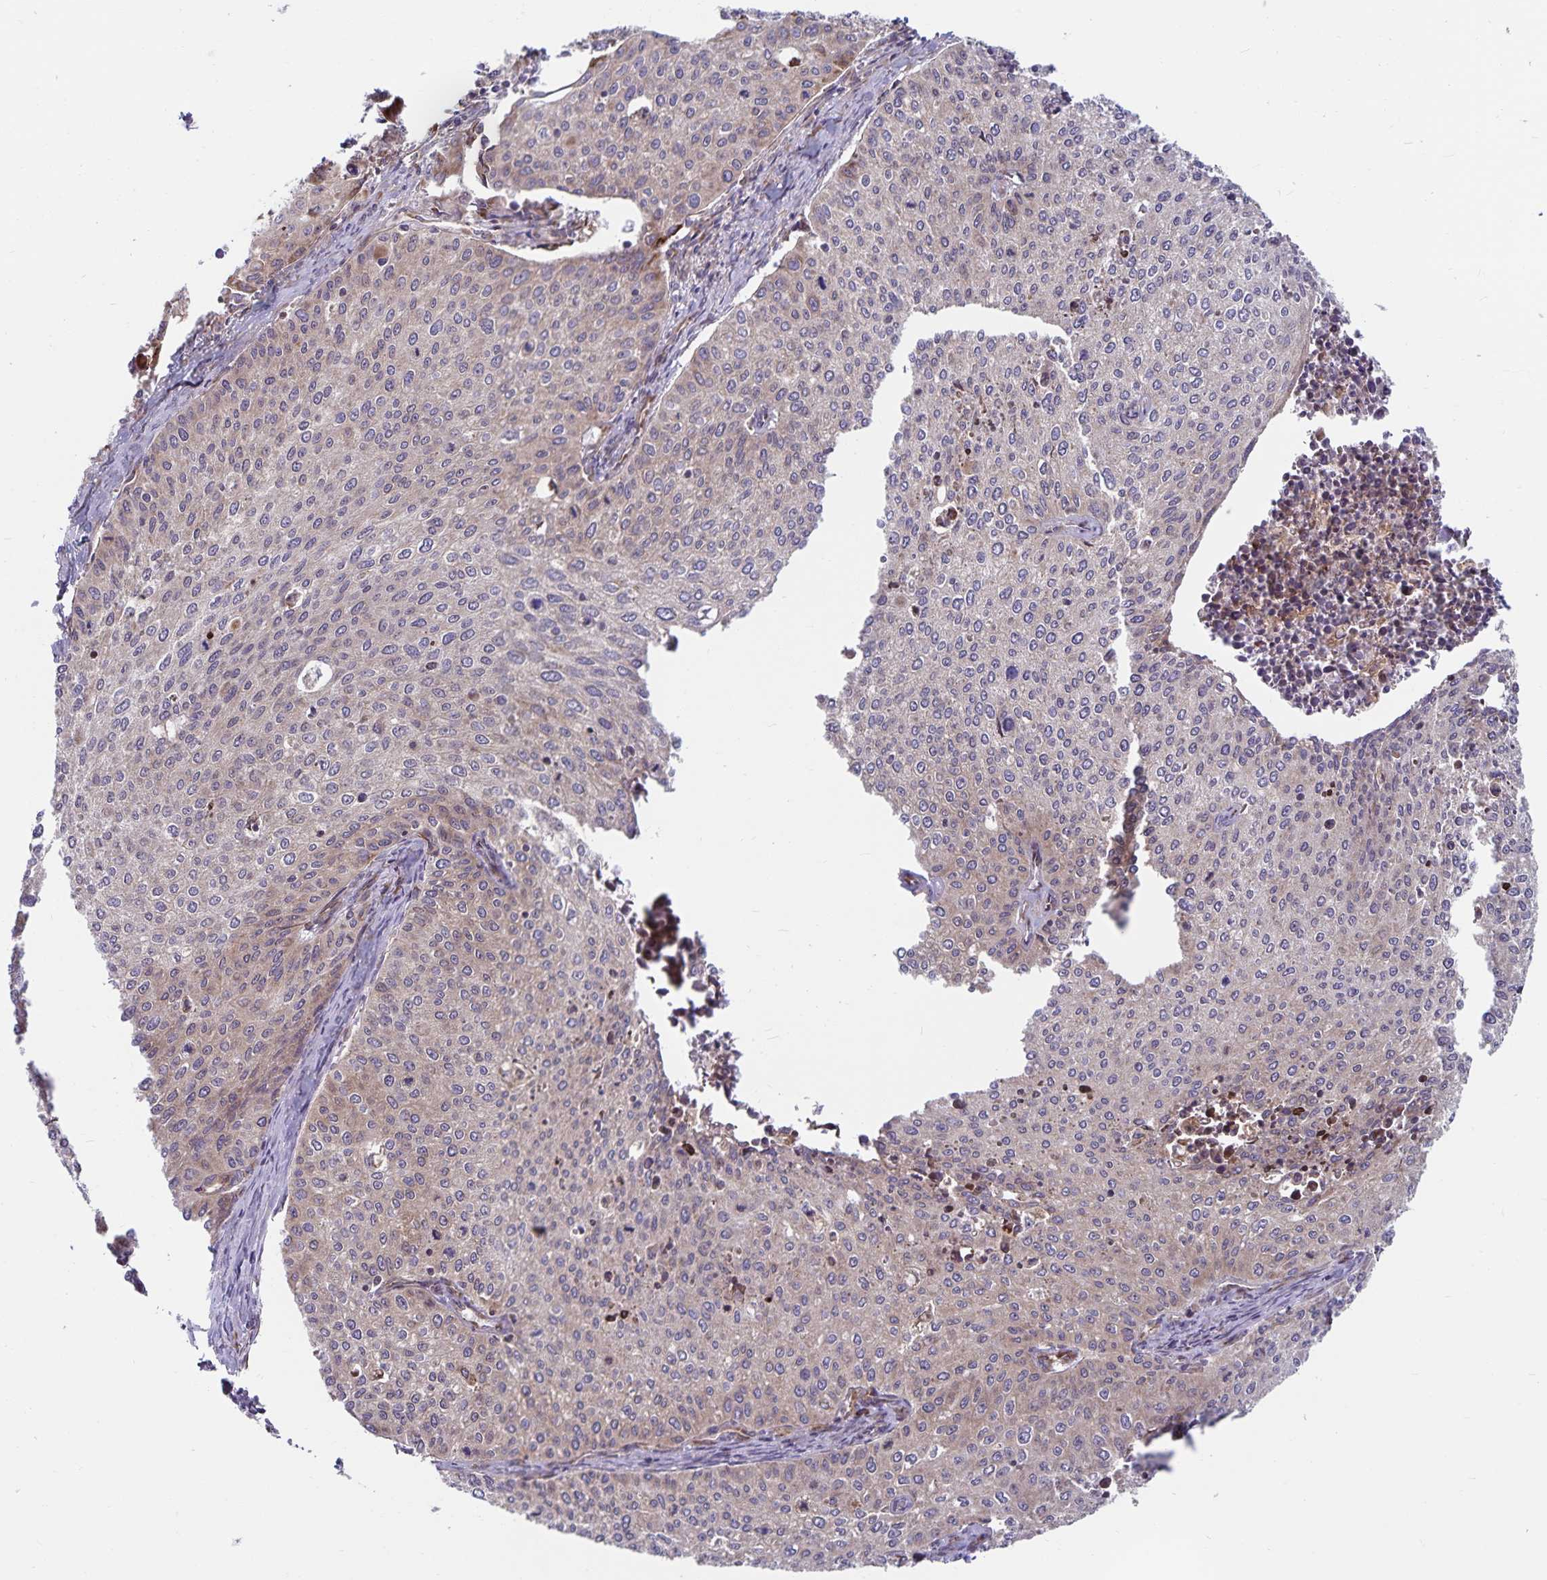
{"staining": {"intensity": "weak", "quantity": "<25%", "location": "cytoplasmic/membranous"}, "tissue": "cervical cancer", "cell_type": "Tumor cells", "image_type": "cancer", "snomed": [{"axis": "morphology", "description": "Squamous cell carcinoma, NOS"}, {"axis": "topography", "description": "Cervix"}], "caption": "A high-resolution histopathology image shows immunohistochemistry (IHC) staining of cervical cancer, which displays no significant expression in tumor cells. (DAB (3,3'-diaminobenzidine) immunohistochemistry (IHC), high magnification).", "gene": "SEC62", "patient": {"sex": "female", "age": 38}}